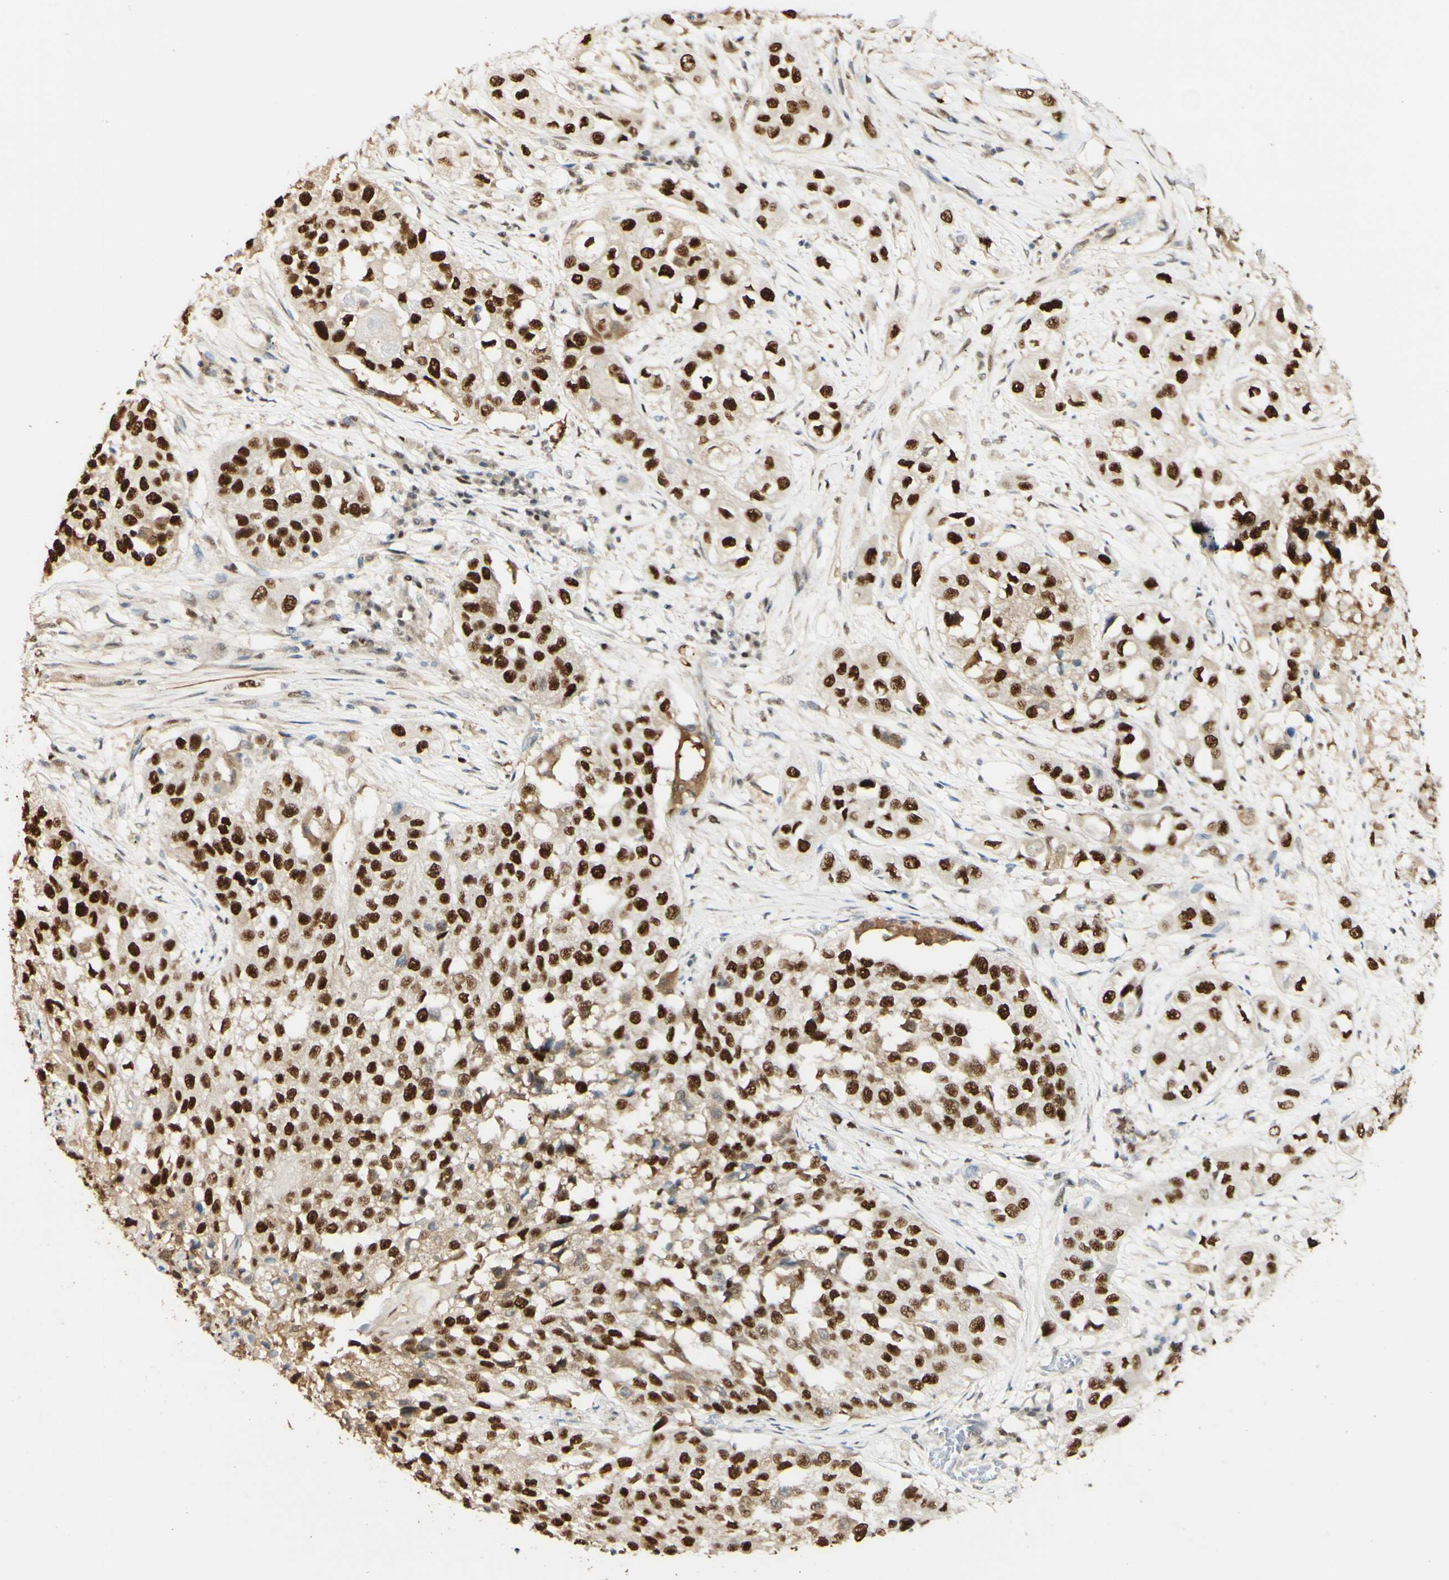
{"staining": {"intensity": "strong", "quantity": ">75%", "location": "nuclear"}, "tissue": "lung cancer", "cell_type": "Tumor cells", "image_type": "cancer", "snomed": [{"axis": "morphology", "description": "Squamous cell carcinoma, NOS"}, {"axis": "topography", "description": "Lung"}], "caption": "This histopathology image reveals lung cancer stained with IHC to label a protein in brown. The nuclear of tumor cells show strong positivity for the protein. Nuclei are counter-stained blue.", "gene": "MAP3K4", "patient": {"sex": "male", "age": 71}}